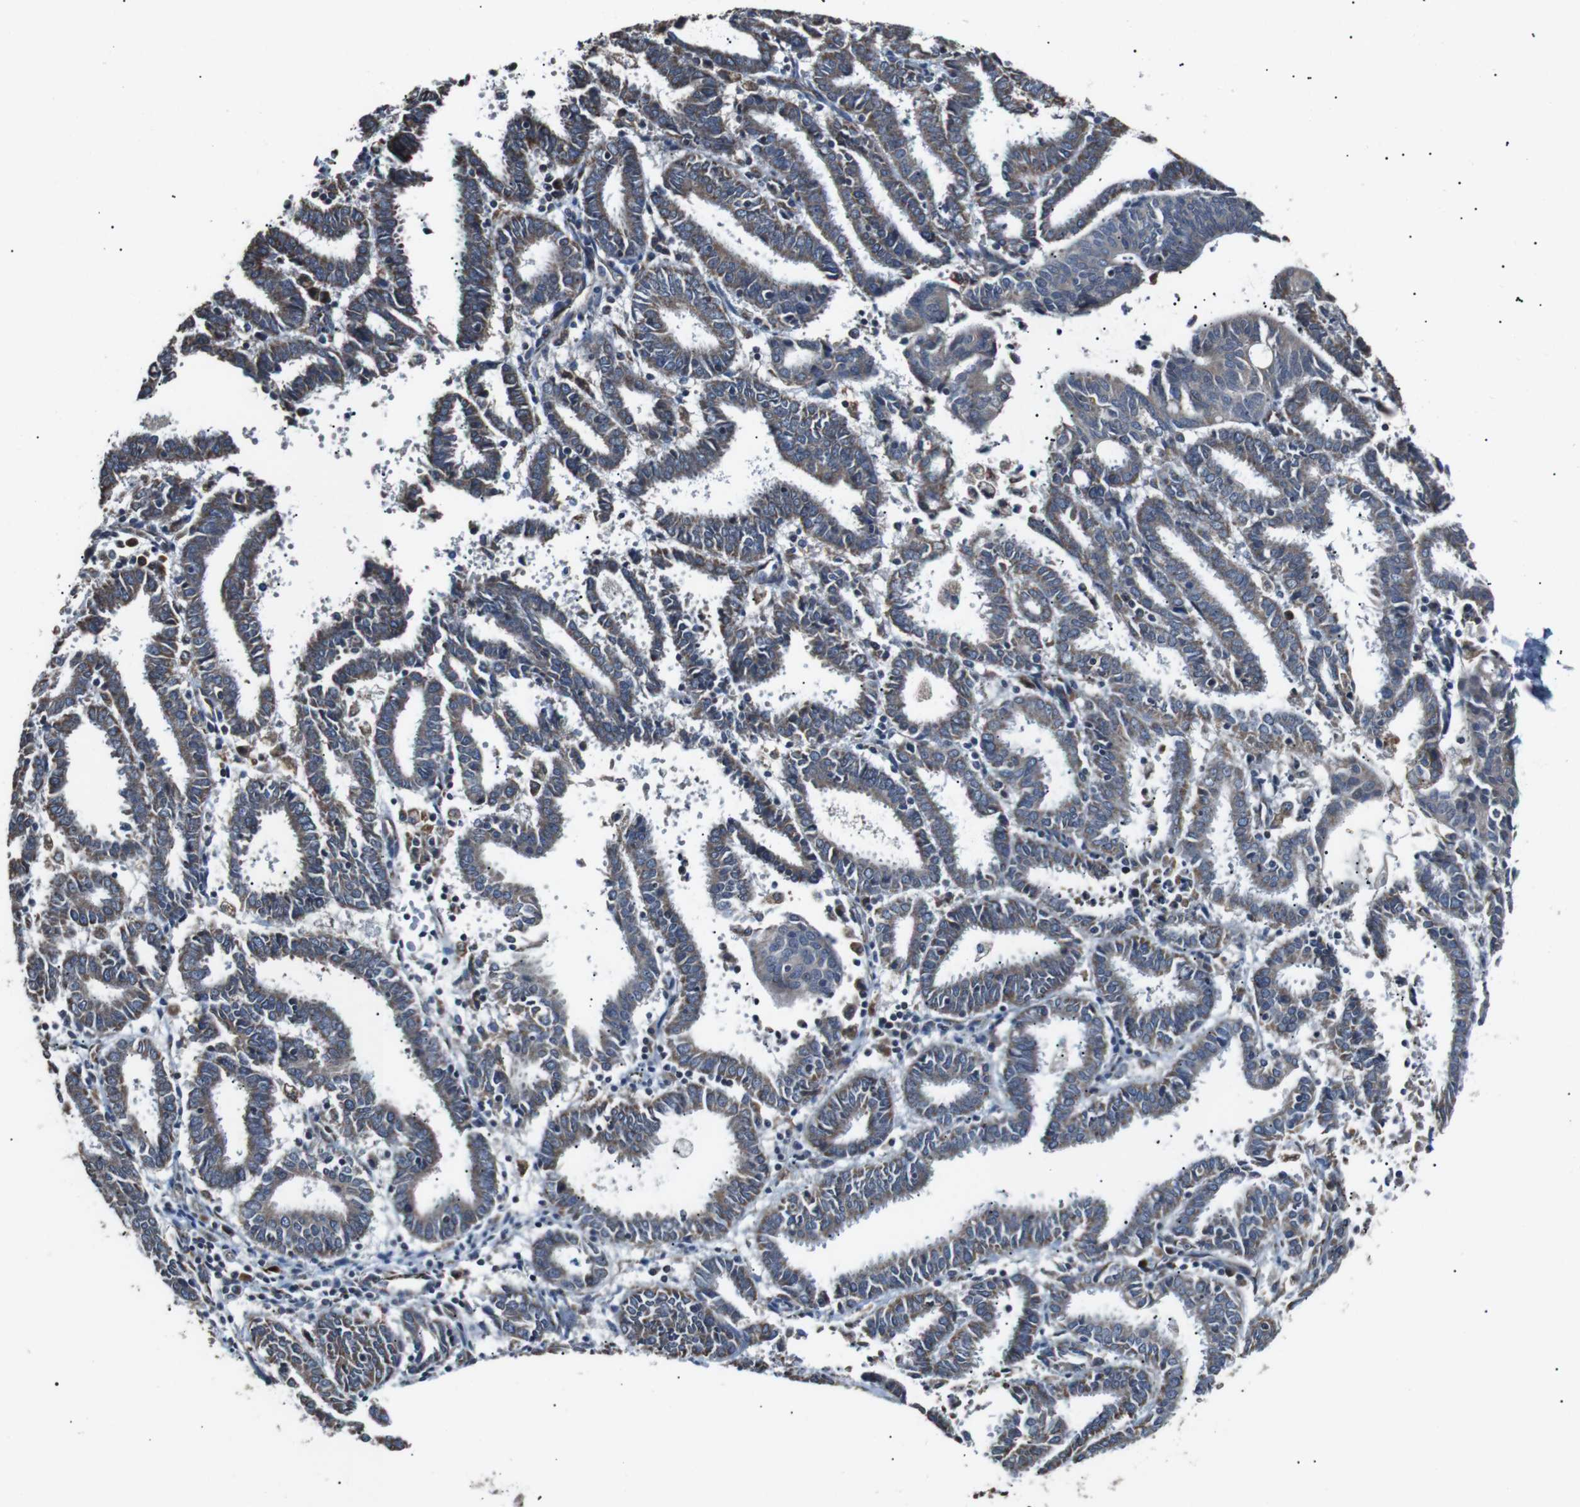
{"staining": {"intensity": "moderate", "quantity": ">75%", "location": "cytoplasmic/membranous"}, "tissue": "endometrial cancer", "cell_type": "Tumor cells", "image_type": "cancer", "snomed": [{"axis": "morphology", "description": "Adenocarcinoma, NOS"}, {"axis": "topography", "description": "Uterus"}], "caption": "Adenocarcinoma (endometrial) was stained to show a protein in brown. There is medium levels of moderate cytoplasmic/membranous staining in about >75% of tumor cells.", "gene": "CISD2", "patient": {"sex": "female", "age": 83}}